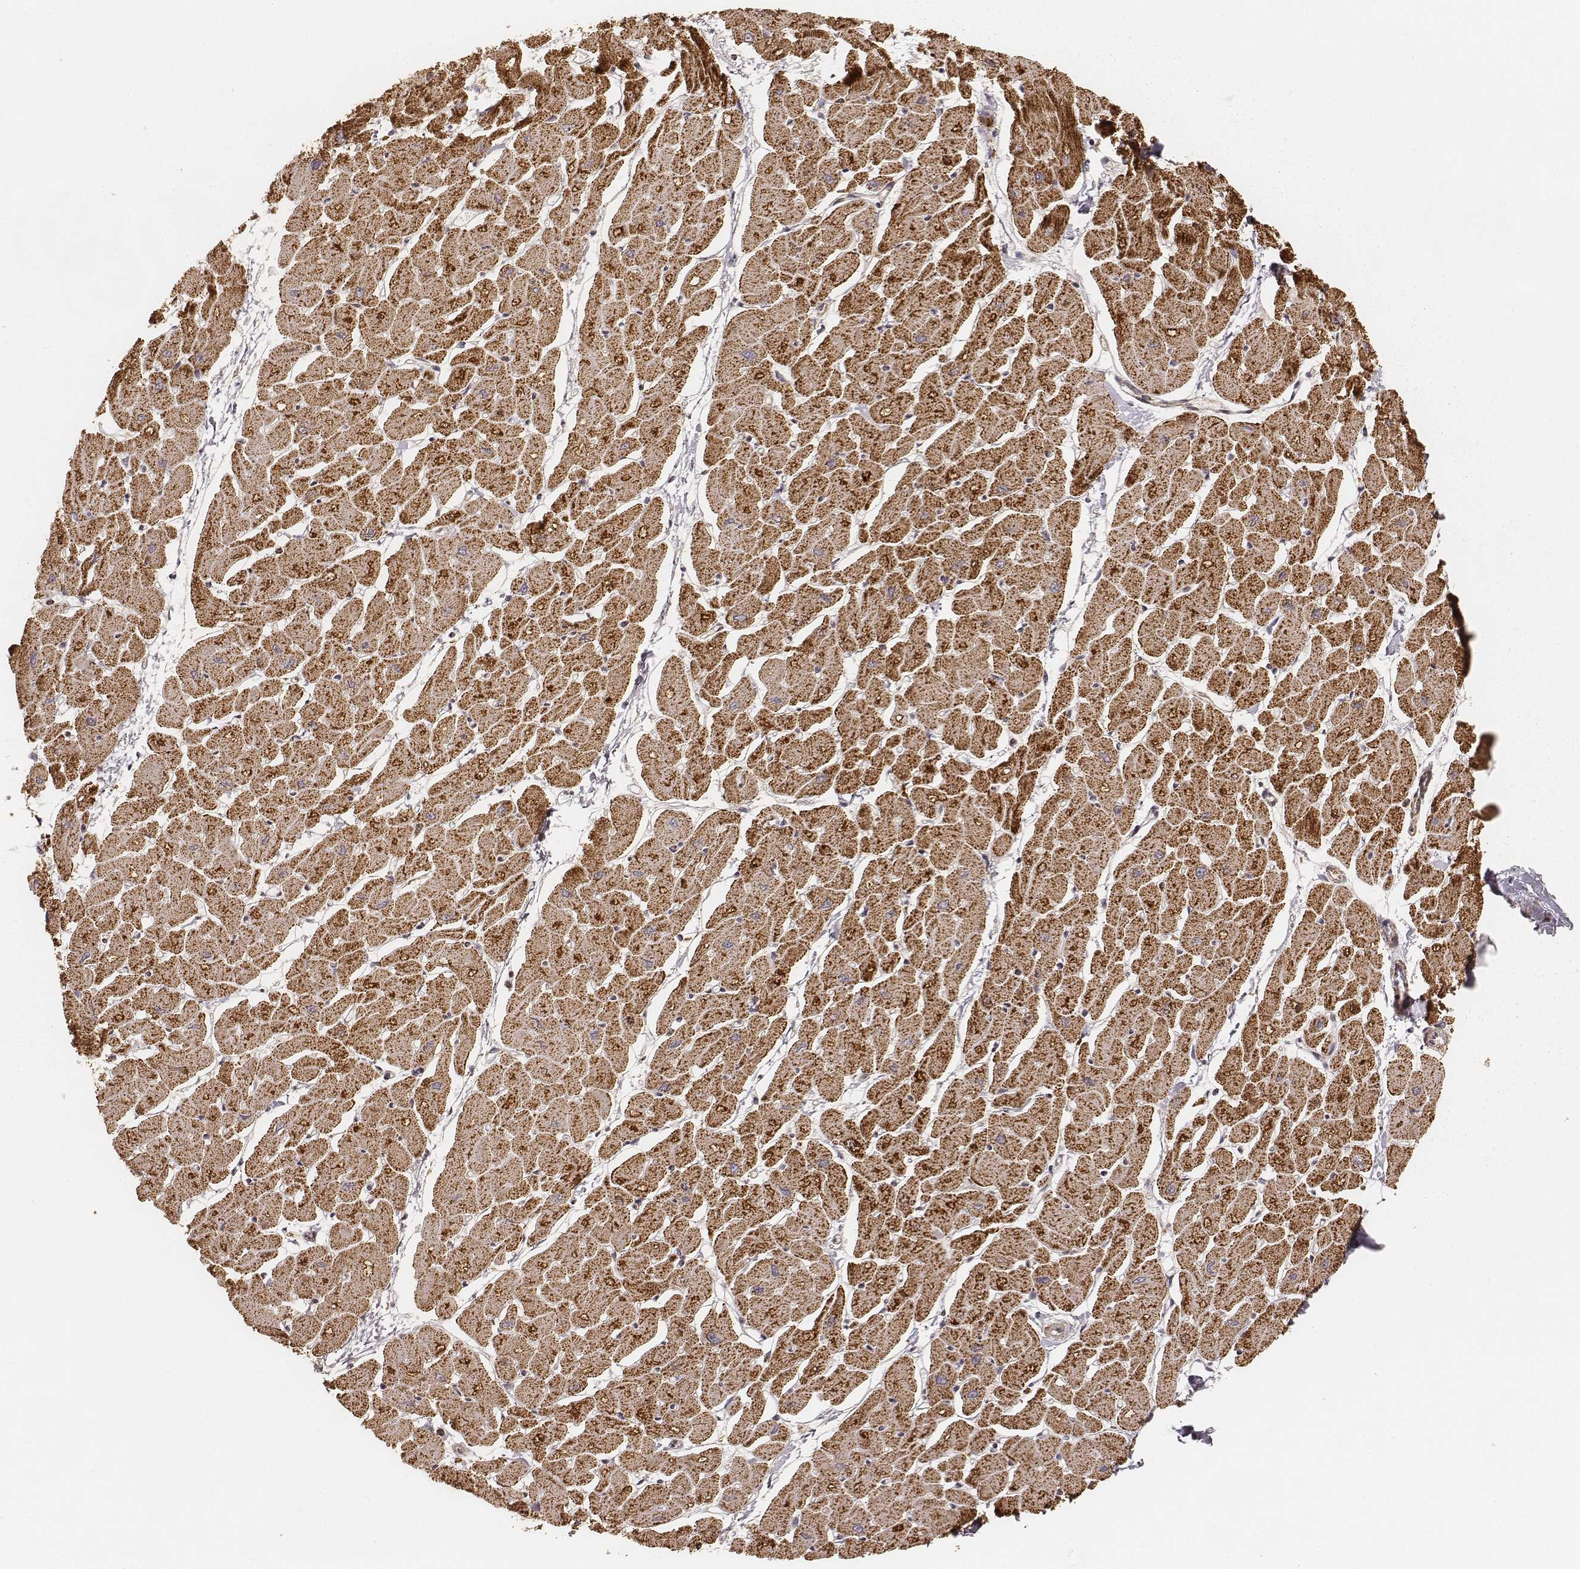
{"staining": {"intensity": "strong", "quantity": ">75%", "location": "cytoplasmic/membranous"}, "tissue": "heart muscle", "cell_type": "Cardiomyocytes", "image_type": "normal", "snomed": [{"axis": "morphology", "description": "Normal tissue, NOS"}, {"axis": "topography", "description": "Heart"}], "caption": "This is an image of immunohistochemistry (IHC) staining of normal heart muscle, which shows strong expression in the cytoplasmic/membranous of cardiomyocytes.", "gene": "CS", "patient": {"sex": "male", "age": 57}}